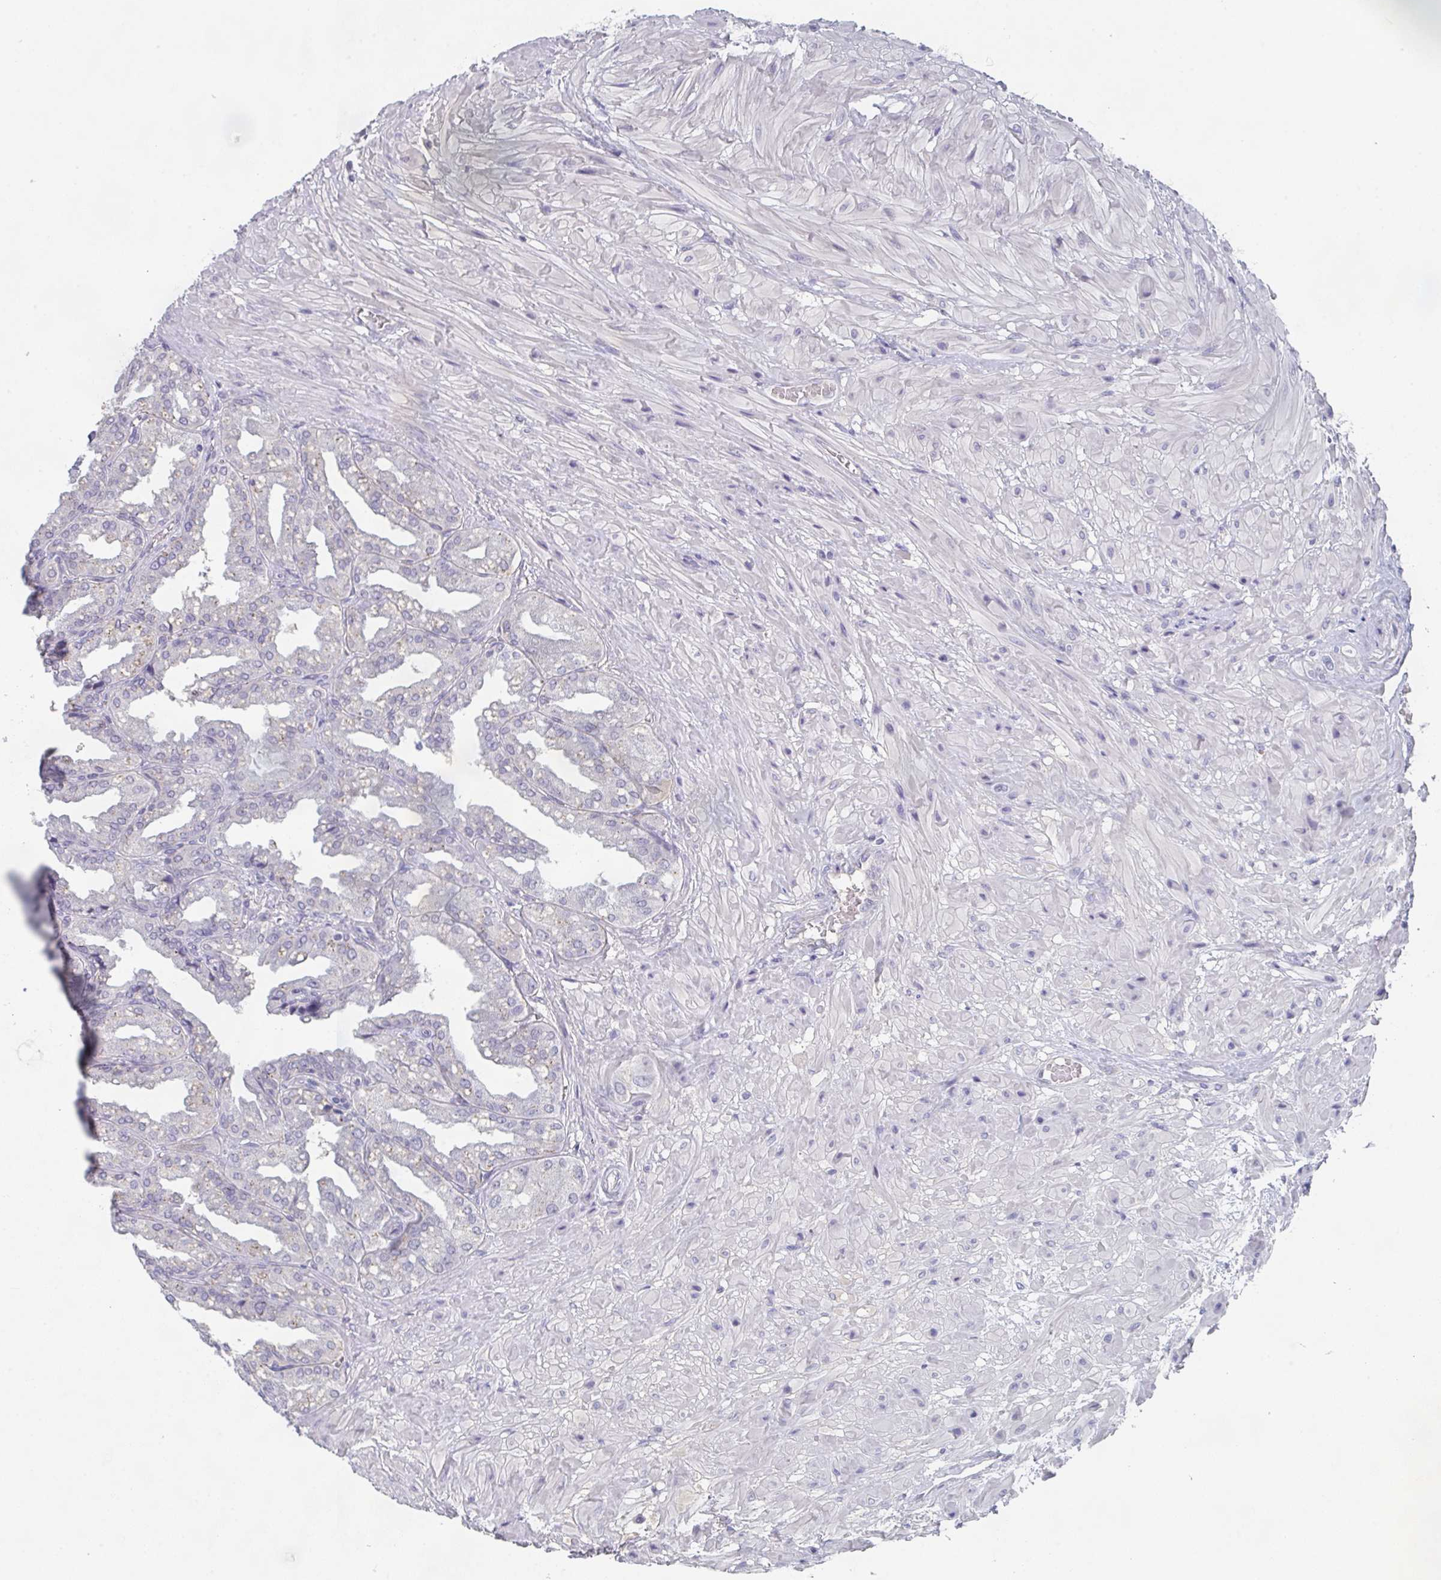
{"staining": {"intensity": "moderate", "quantity": "25%-75%", "location": "cytoplasmic/membranous"}, "tissue": "seminal vesicle", "cell_type": "Glandular cells", "image_type": "normal", "snomed": [{"axis": "morphology", "description": "Normal tissue, NOS"}, {"axis": "topography", "description": "Seminal veicle"}], "caption": "This is an image of IHC staining of benign seminal vesicle, which shows moderate staining in the cytoplasmic/membranous of glandular cells.", "gene": "CHMP5", "patient": {"sex": "male", "age": 55}}